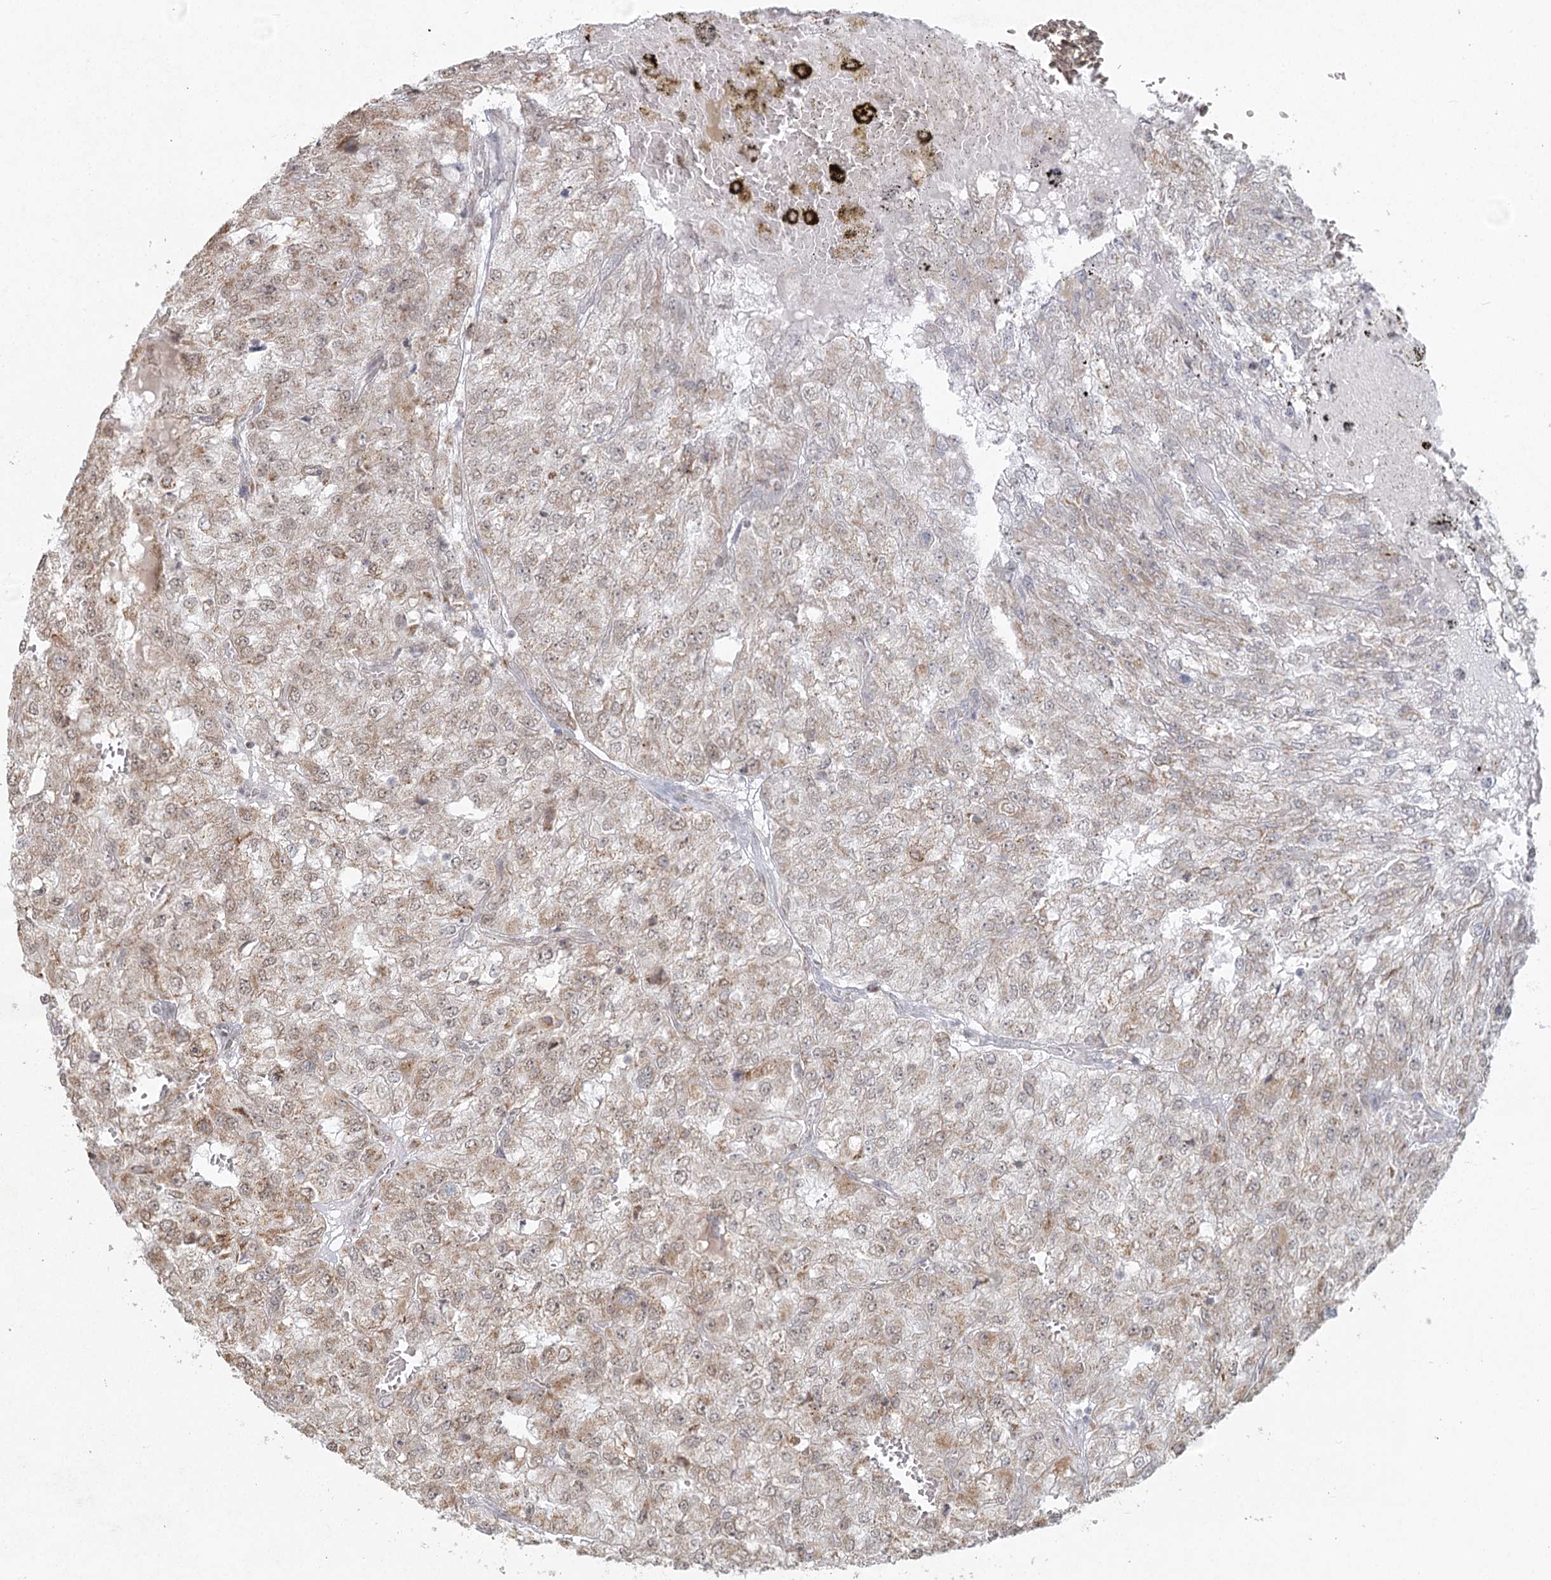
{"staining": {"intensity": "moderate", "quantity": ">75%", "location": "cytoplasmic/membranous,nuclear"}, "tissue": "renal cancer", "cell_type": "Tumor cells", "image_type": "cancer", "snomed": [{"axis": "morphology", "description": "Adenocarcinoma, NOS"}, {"axis": "topography", "description": "Kidney"}], "caption": "Immunohistochemistry of human adenocarcinoma (renal) shows medium levels of moderate cytoplasmic/membranous and nuclear positivity in approximately >75% of tumor cells. The staining is performed using DAB brown chromogen to label protein expression. The nuclei are counter-stained blue using hematoxylin.", "gene": "LACTB", "patient": {"sex": "female", "age": 54}}